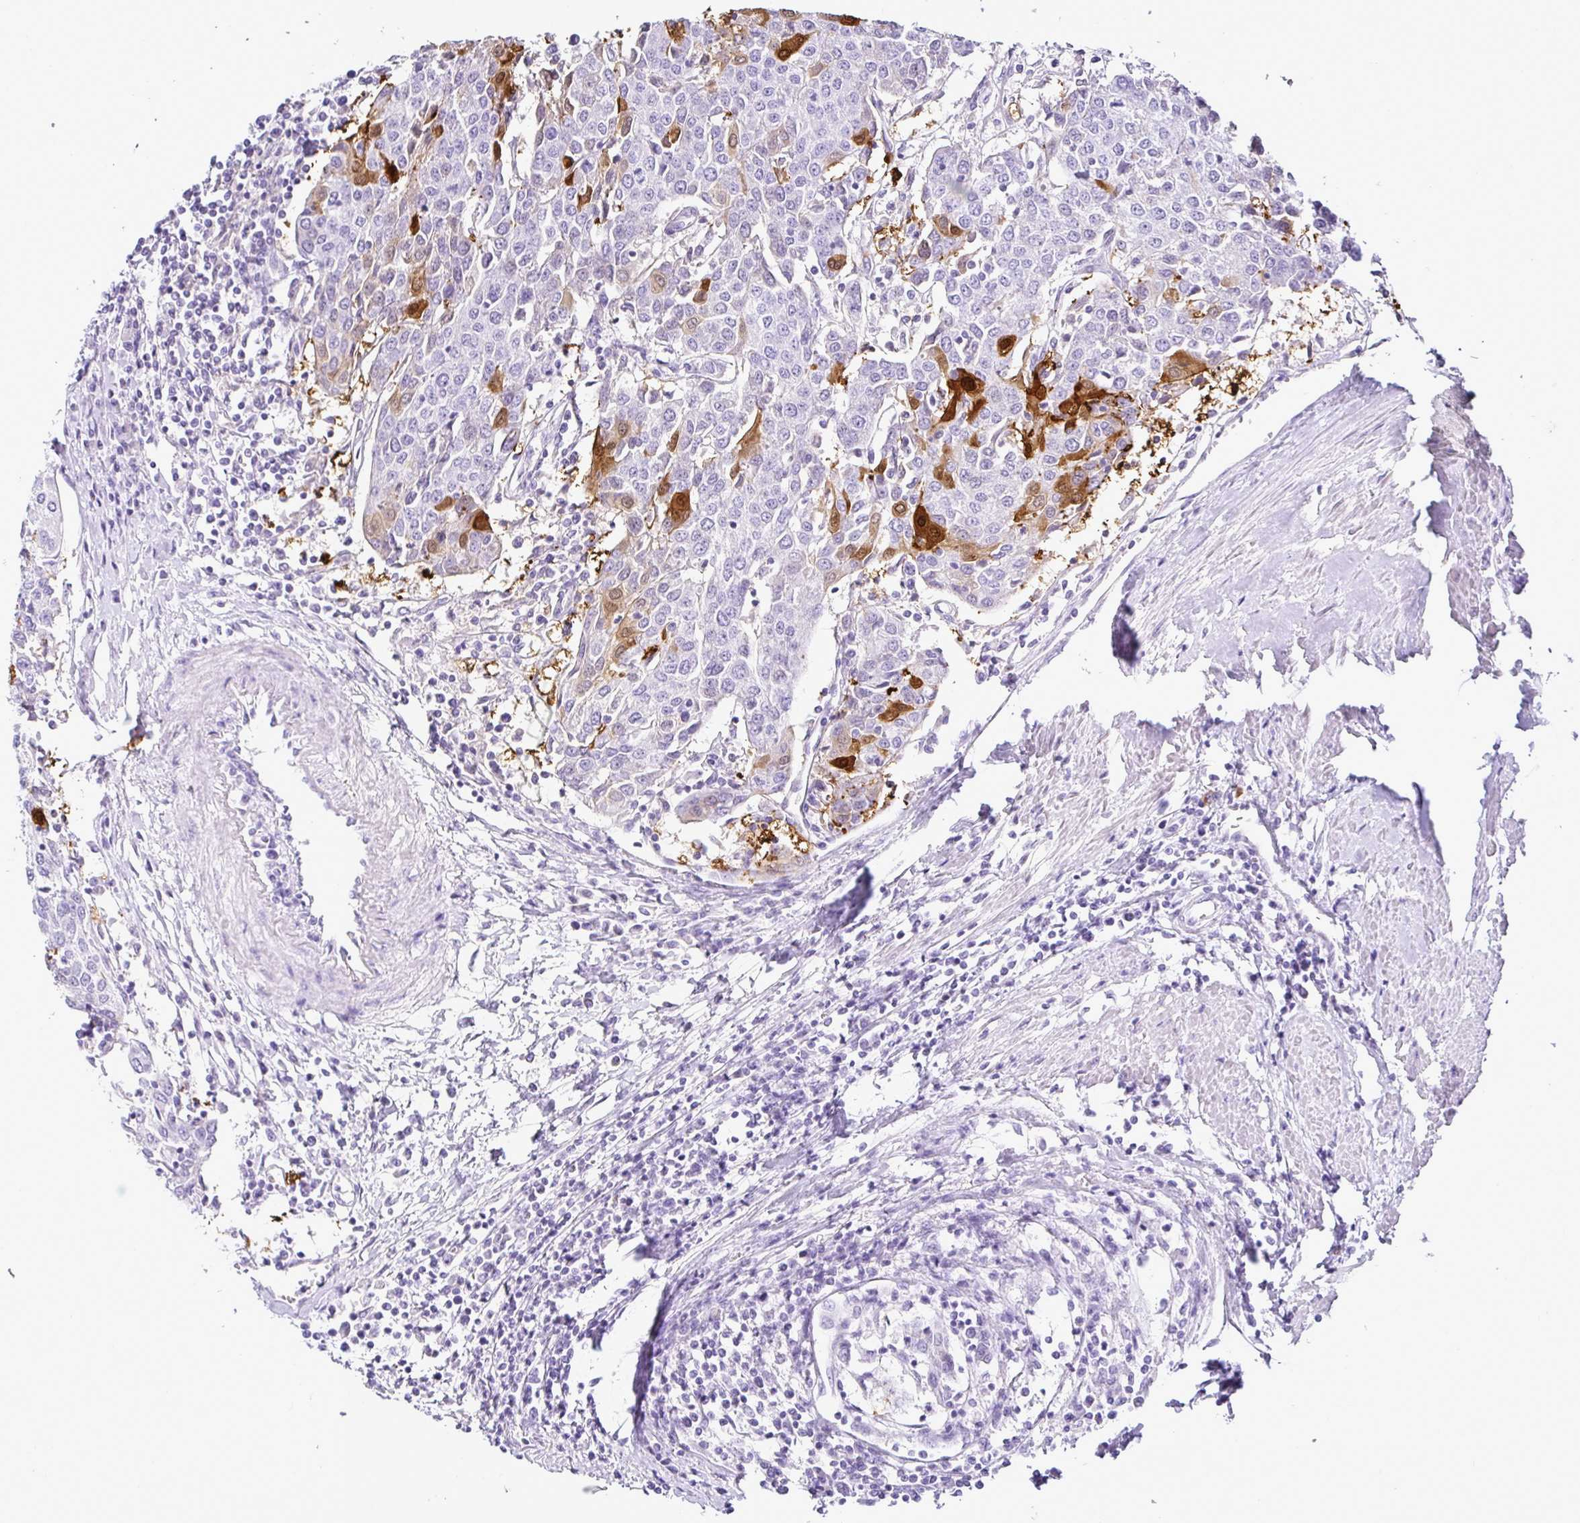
{"staining": {"intensity": "strong", "quantity": "<25%", "location": "cytoplasmic/membranous,nuclear"}, "tissue": "urothelial cancer", "cell_type": "Tumor cells", "image_type": "cancer", "snomed": [{"axis": "morphology", "description": "Urothelial carcinoma, High grade"}, {"axis": "topography", "description": "Urinary bladder"}], "caption": "A brown stain labels strong cytoplasmic/membranous and nuclear staining of a protein in urothelial carcinoma (high-grade) tumor cells.", "gene": "SERPINB3", "patient": {"sex": "female", "age": 85}}